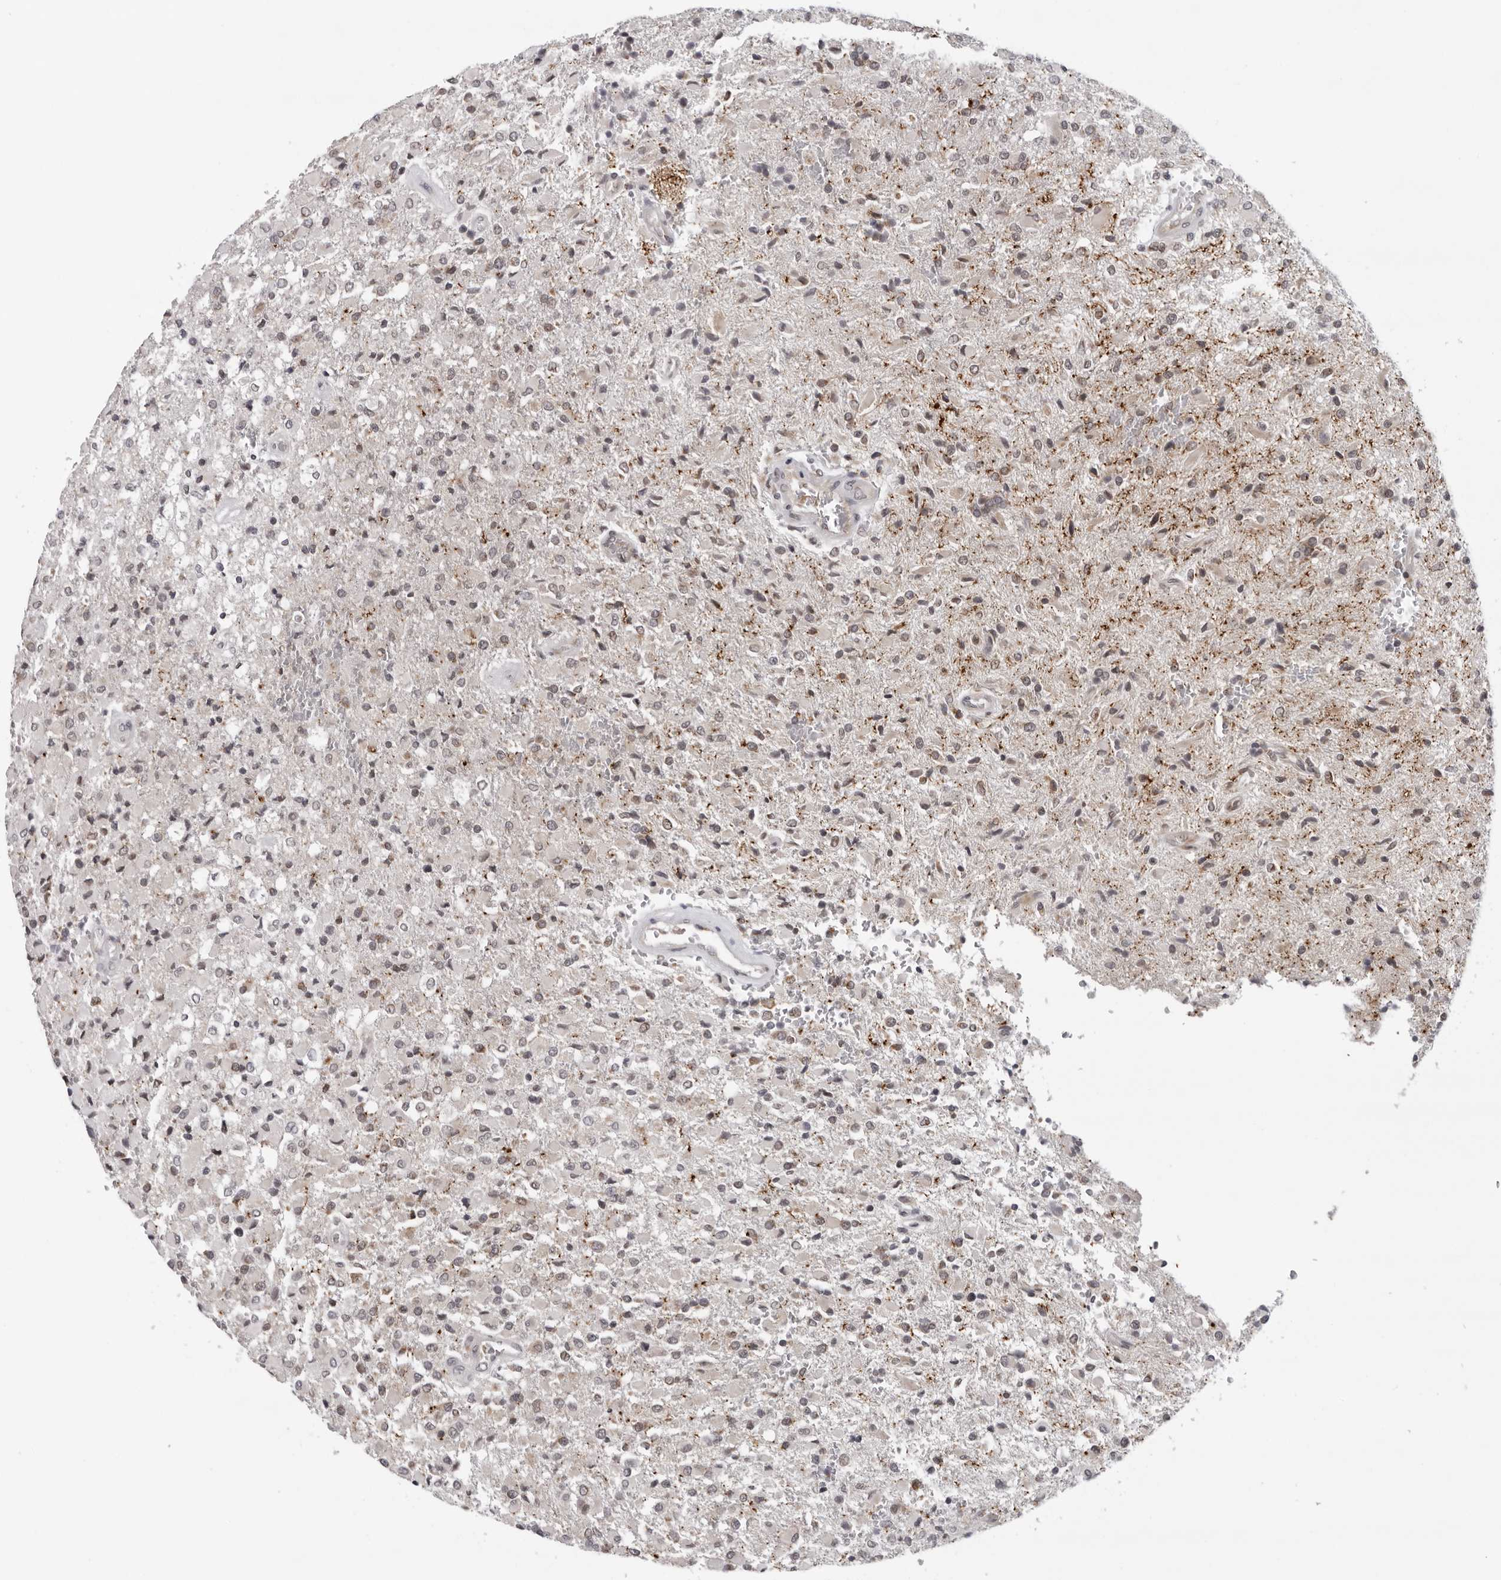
{"staining": {"intensity": "negative", "quantity": "none", "location": "none"}, "tissue": "glioma", "cell_type": "Tumor cells", "image_type": "cancer", "snomed": [{"axis": "morphology", "description": "Glioma, malignant, High grade"}, {"axis": "topography", "description": "Brain"}], "caption": "The immunohistochemistry histopathology image has no significant expression in tumor cells of glioma tissue.", "gene": "CPT2", "patient": {"sex": "male", "age": 71}}